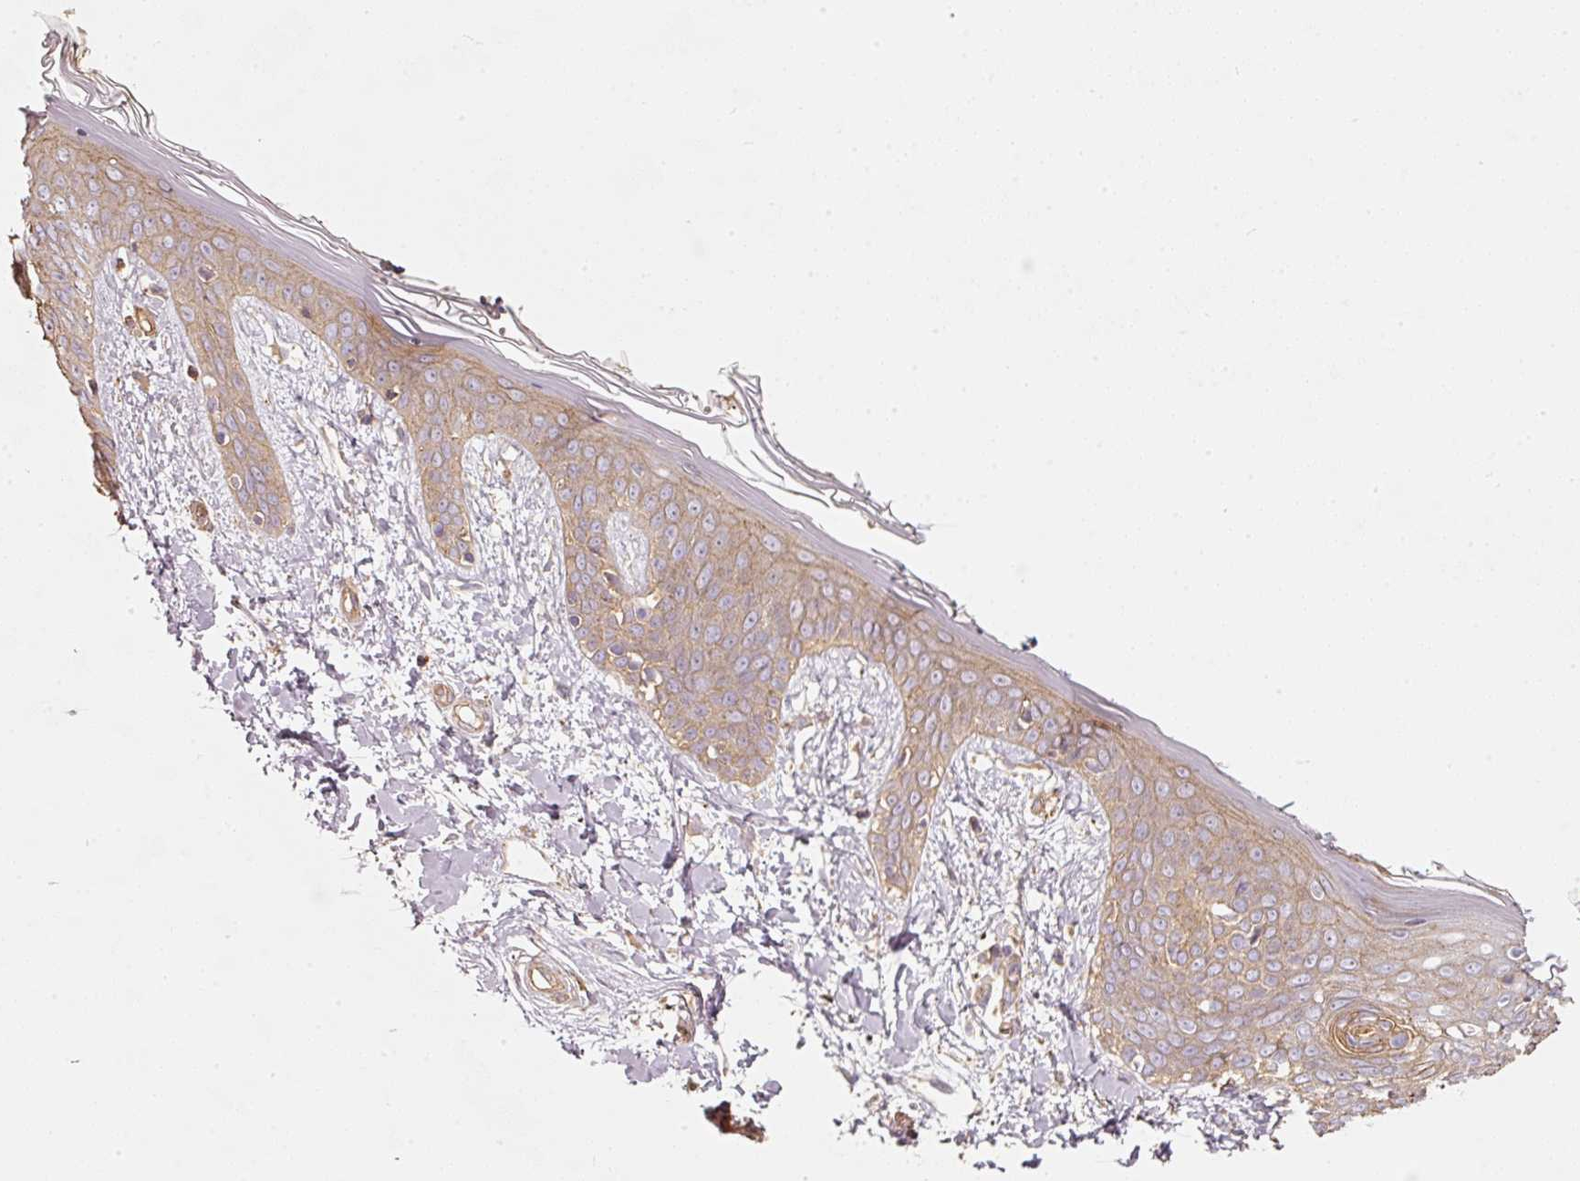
{"staining": {"intensity": "weak", "quantity": ">75%", "location": "cytoplasmic/membranous"}, "tissue": "skin", "cell_type": "Fibroblasts", "image_type": "normal", "snomed": [{"axis": "morphology", "description": "Normal tissue, NOS"}, {"axis": "topography", "description": "Skin"}], "caption": "Protein staining of normal skin displays weak cytoplasmic/membranous positivity in about >75% of fibroblasts. The staining was performed using DAB (3,3'-diaminobenzidine), with brown indicating positive protein expression. Nuclei are stained blue with hematoxylin.", "gene": "CEP95", "patient": {"sex": "female", "age": 34}}